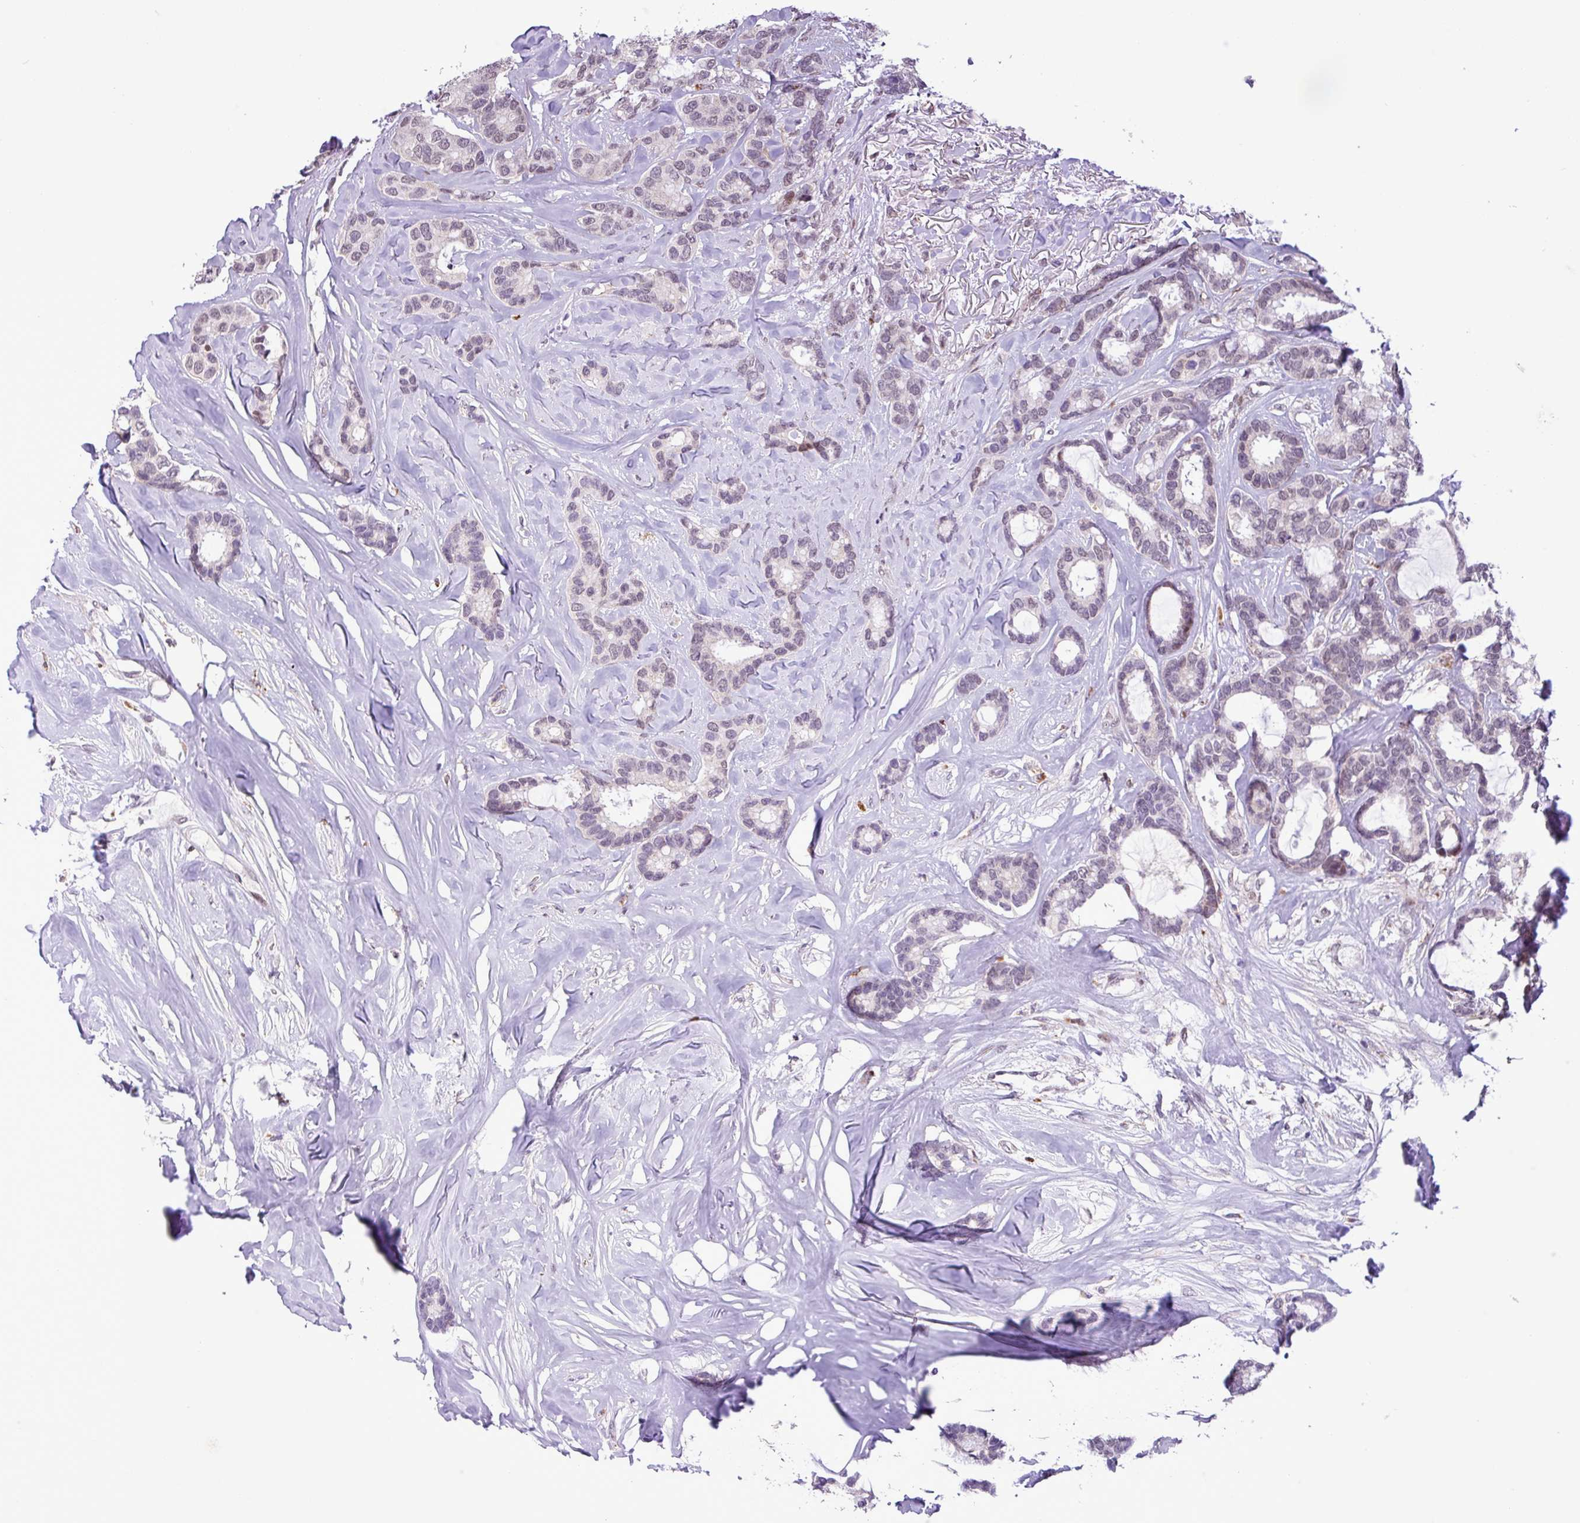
{"staining": {"intensity": "weak", "quantity": "<25%", "location": "nuclear"}, "tissue": "breast cancer", "cell_type": "Tumor cells", "image_type": "cancer", "snomed": [{"axis": "morphology", "description": "Duct carcinoma"}, {"axis": "topography", "description": "Breast"}], "caption": "A photomicrograph of human invasive ductal carcinoma (breast) is negative for staining in tumor cells.", "gene": "ZNF354A", "patient": {"sex": "female", "age": 87}}